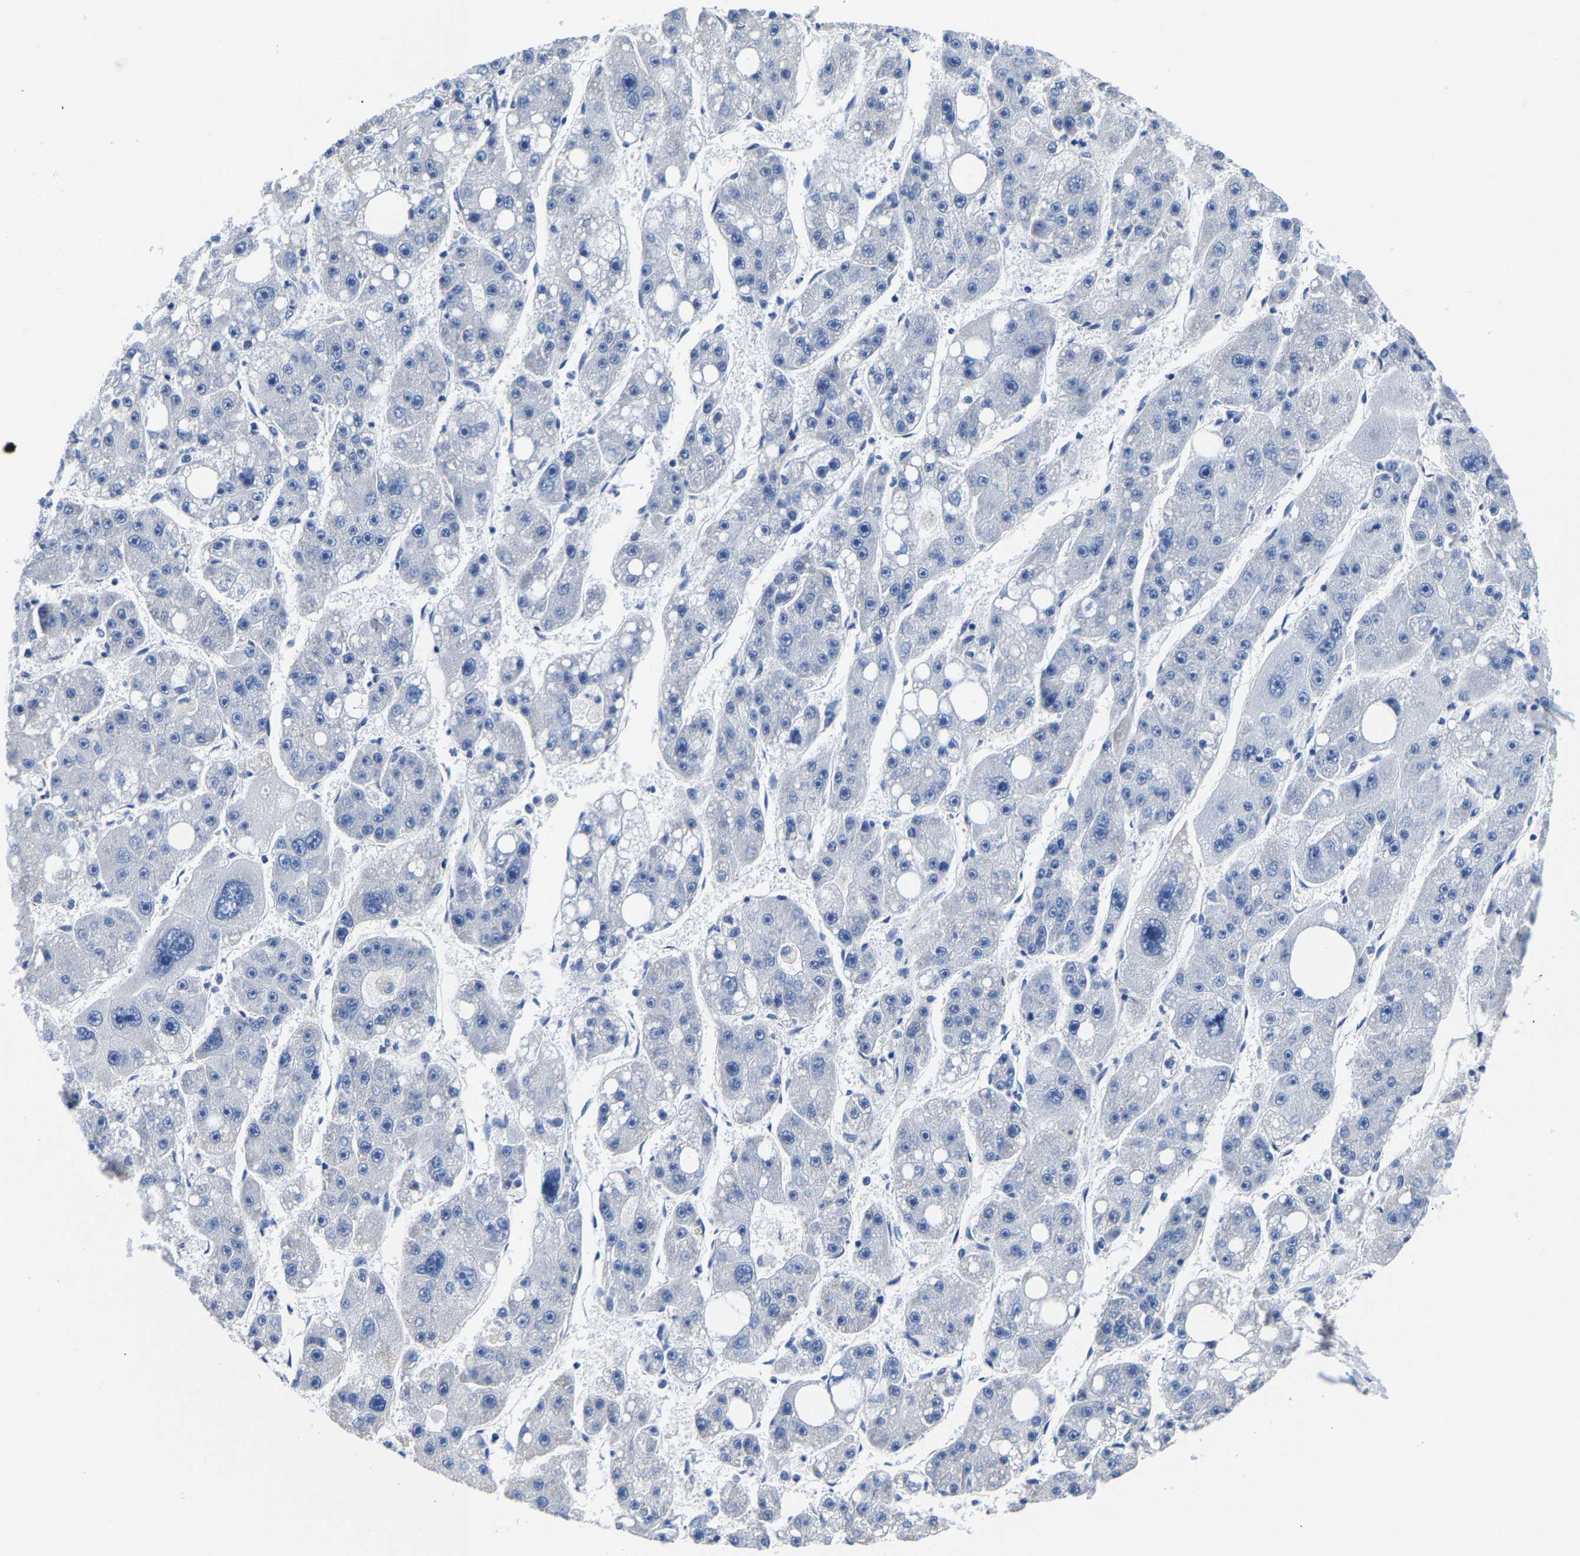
{"staining": {"intensity": "negative", "quantity": "none", "location": "none"}, "tissue": "liver cancer", "cell_type": "Tumor cells", "image_type": "cancer", "snomed": [{"axis": "morphology", "description": "Carcinoma, Hepatocellular, NOS"}, {"axis": "topography", "description": "Liver"}], "caption": "This is an immunohistochemistry (IHC) micrograph of human liver cancer (hepatocellular carcinoma). There is no expression in tumor cells.", "gene": "SRPK2", "patient": {"sex": "female", "age": 61}}